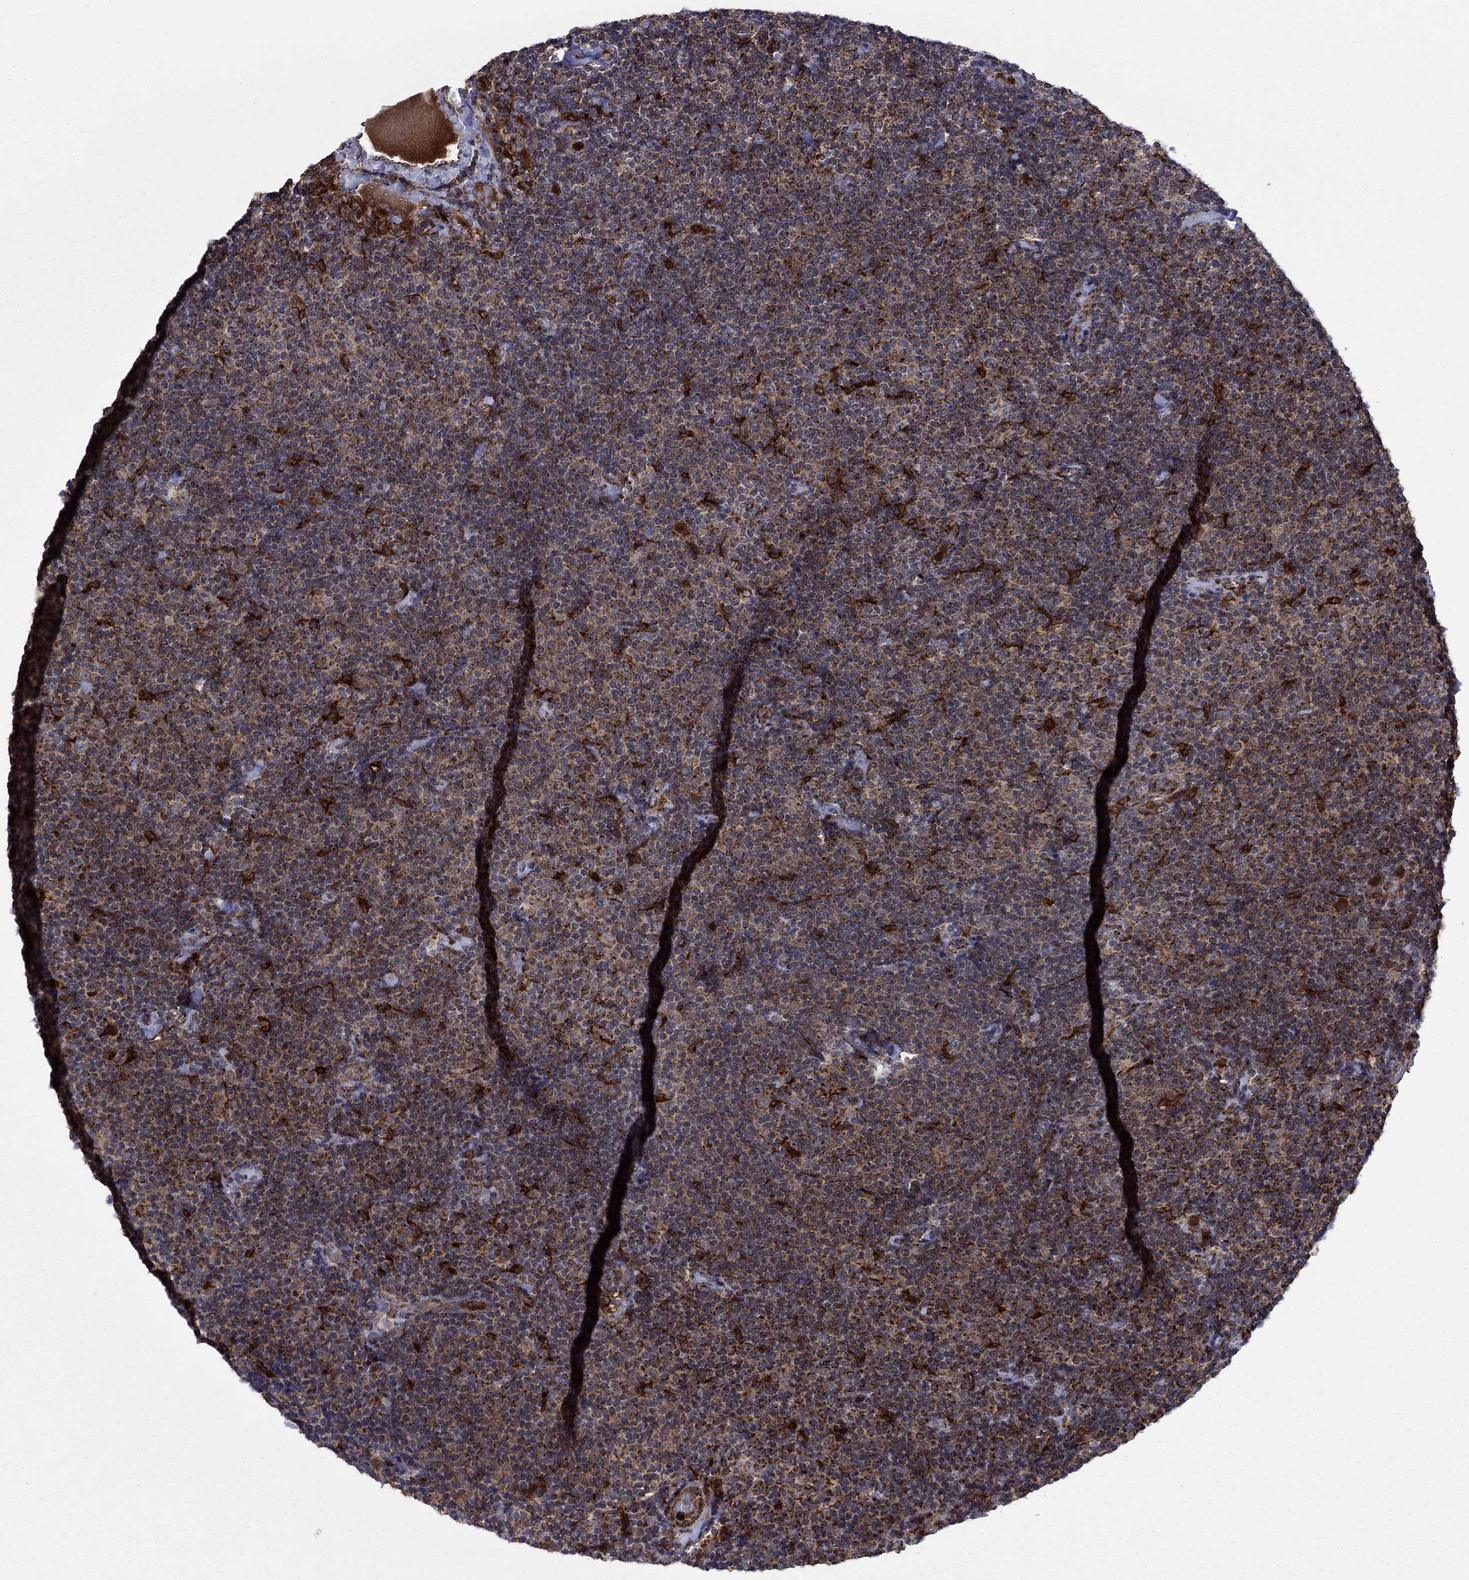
{"staining": {"intensity": "strong", "quantity": "<25%", "location": "cytoplasmic/membranous"}, "tissue": "lymphoma", "cell_type": "Tumor cells", "image_type": "cancer", "snomed": [{"axis": "morphology", "description": "Malignant lymphoma, non-Hodgkin's type, Low grade"}, {"axis": "topography", "description": "Lymph node"}], "caption": "Low-grade malignant lymphoma, non-Hodgkin's type stained with a brown dye shows strong cytoplasmic/membranous positive positivity in about <25% of tumor cells.", "gene": "RNF19B", "patient": {"sex": "male", "age": 81}}